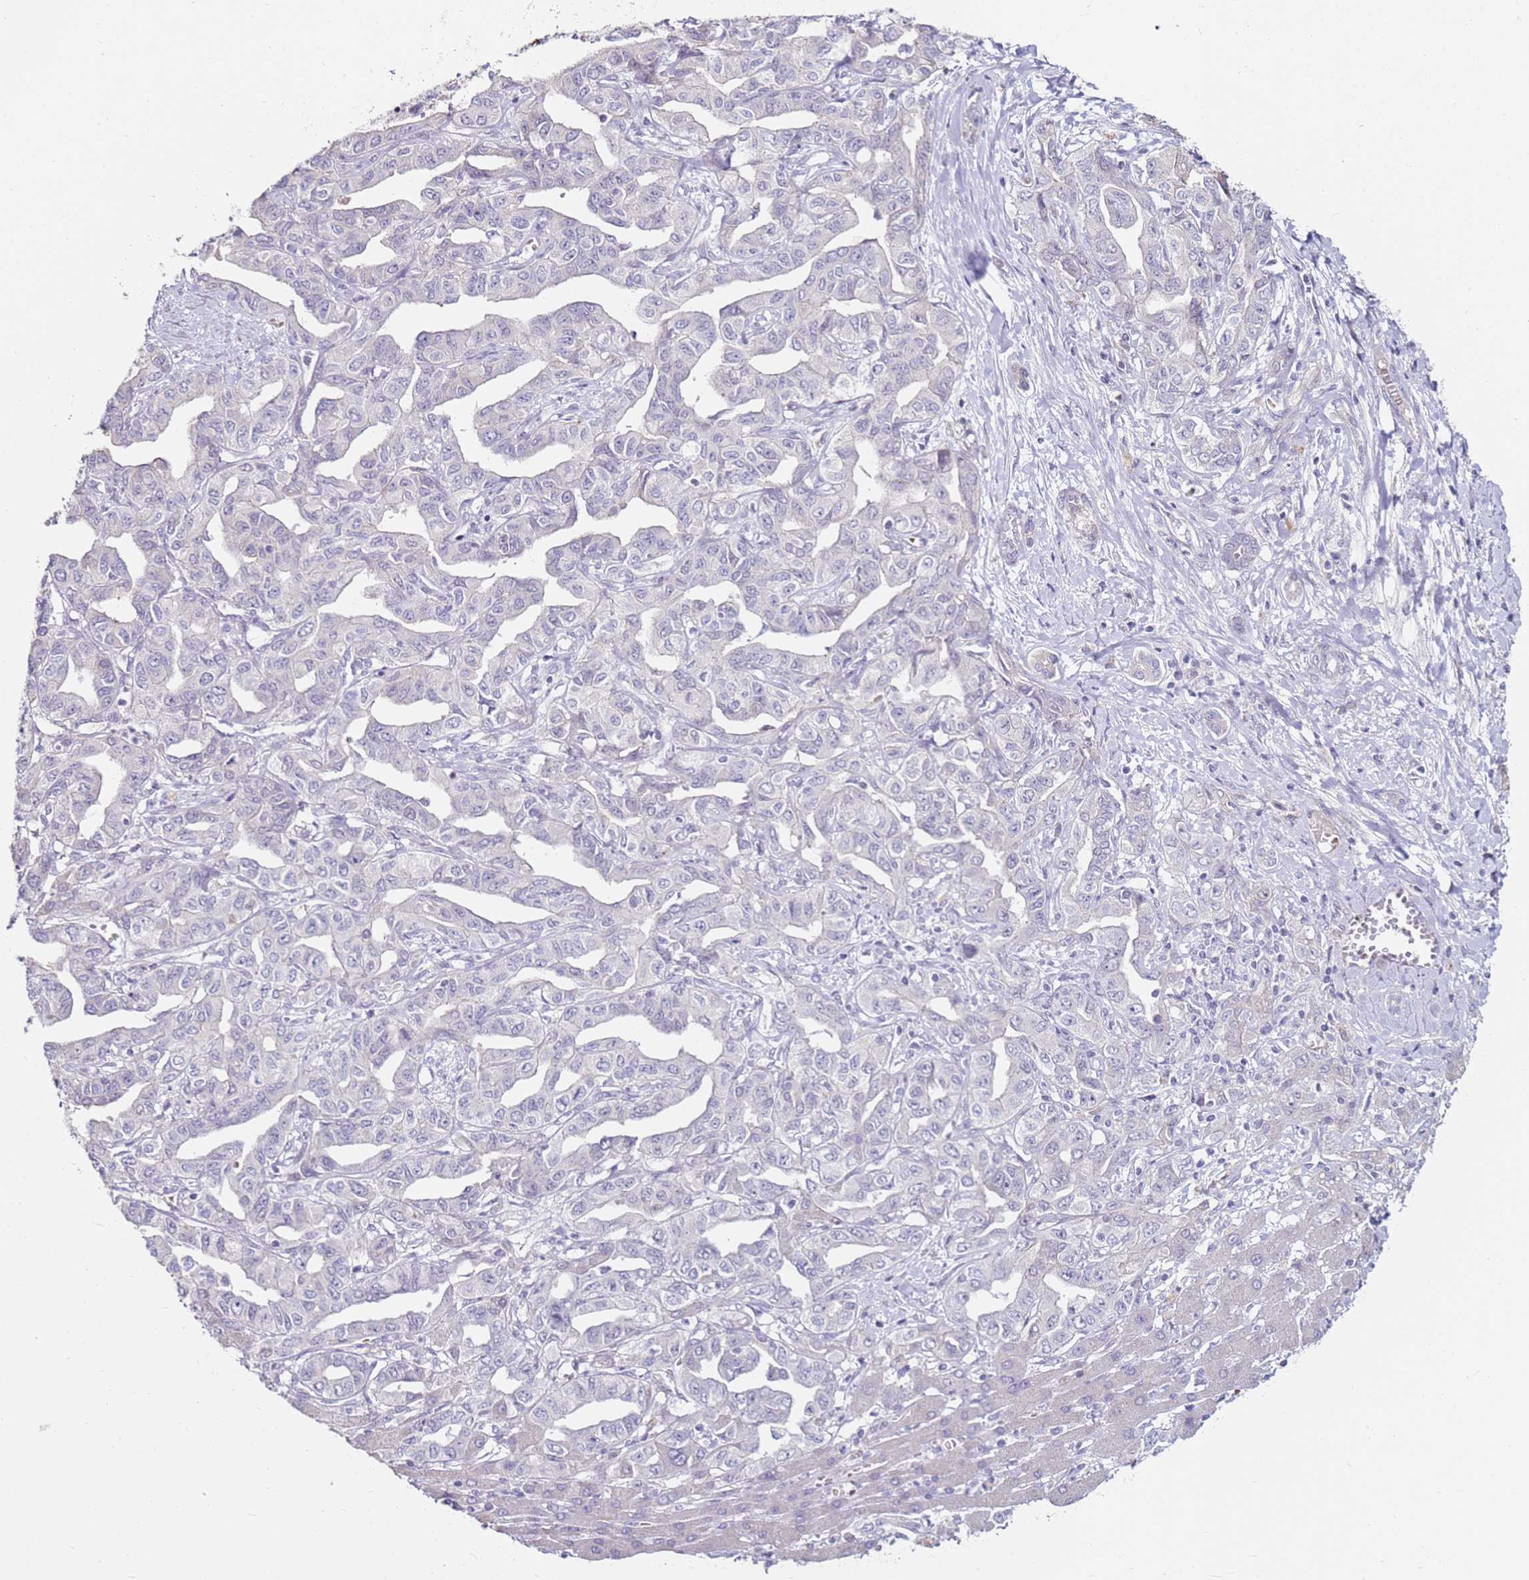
{"staining": {"intensity": "negative", "quantity": "none", "location": "none"}, "tissue": "liver cancer", "cell_type": "Tumor cells", "image_type": "cancer", "snomed": [{"axis": "morphology", "description": "Cholangiocarcinoma"}, {"axis": "topography", "description": "Liver"}], "caption": "Protein analysis of liver cholangiocarcinoma displays no significant expression in tumor cells.", "gene": "RARS2", "patient": {"sex": "male", "age": 59}}